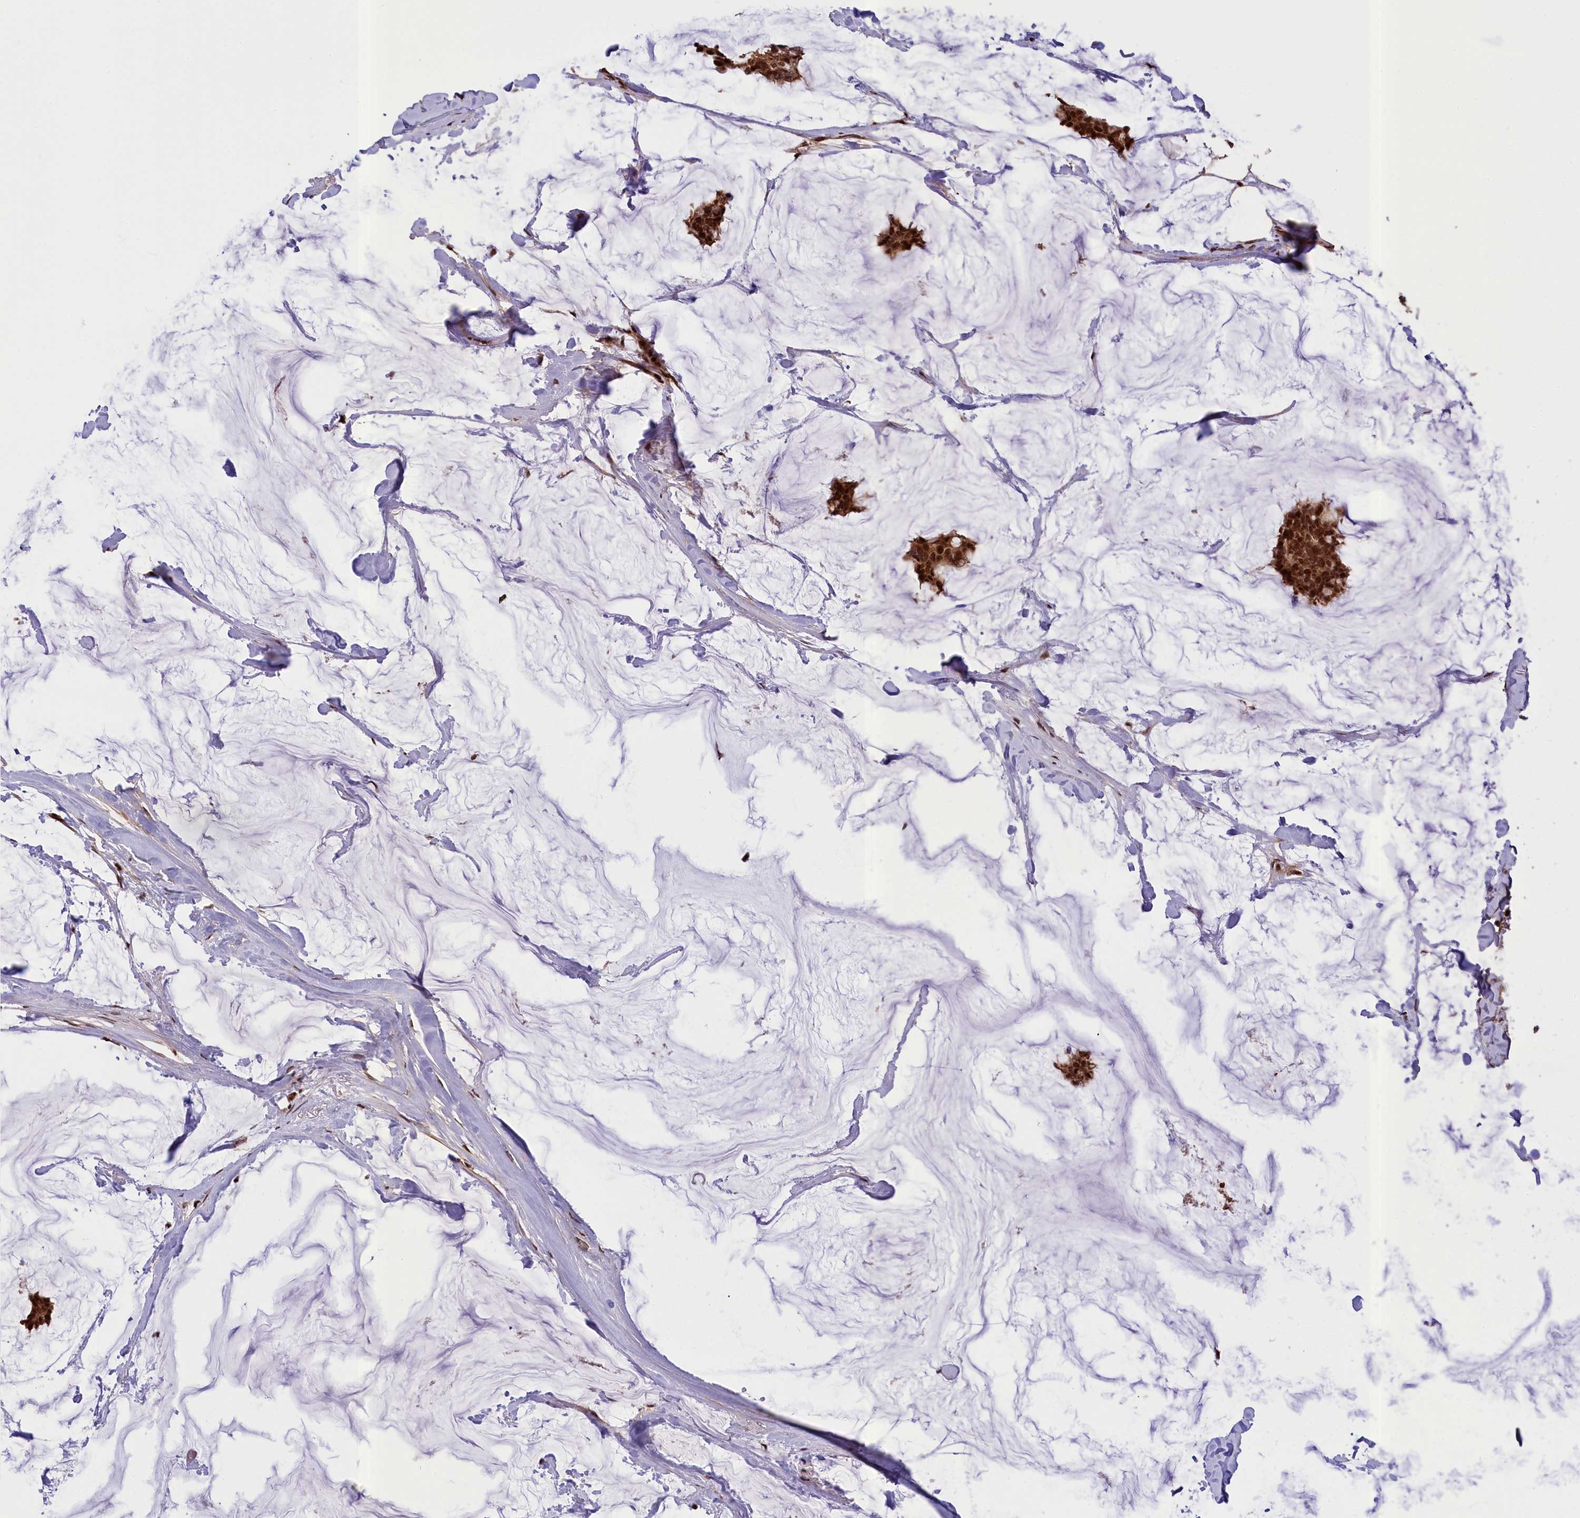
{"staining": {"intensity": "moderate", "quantity": ">75%", "location": "cytoplasmic/membranous,nuclear"}, "tissue": "breast cancer", "cell_type": "Tumor cells", "image_type": "cancer", "snomed": [{"axis": "morphology", "description": "Duct carcinoma"}, {"axis": "topography", "description": "Breast"}], "caption": "The histopathology image displays a brown stain indicating the presence of a protein in the cytoplasmic/membranous and nuclear of tumor cells in breast infiltrating ductal carcinoma. (IHC, brightfield microscopy, high magnification).", "gene": "RELB", "patient": {"sex": "female", "age": 93}}